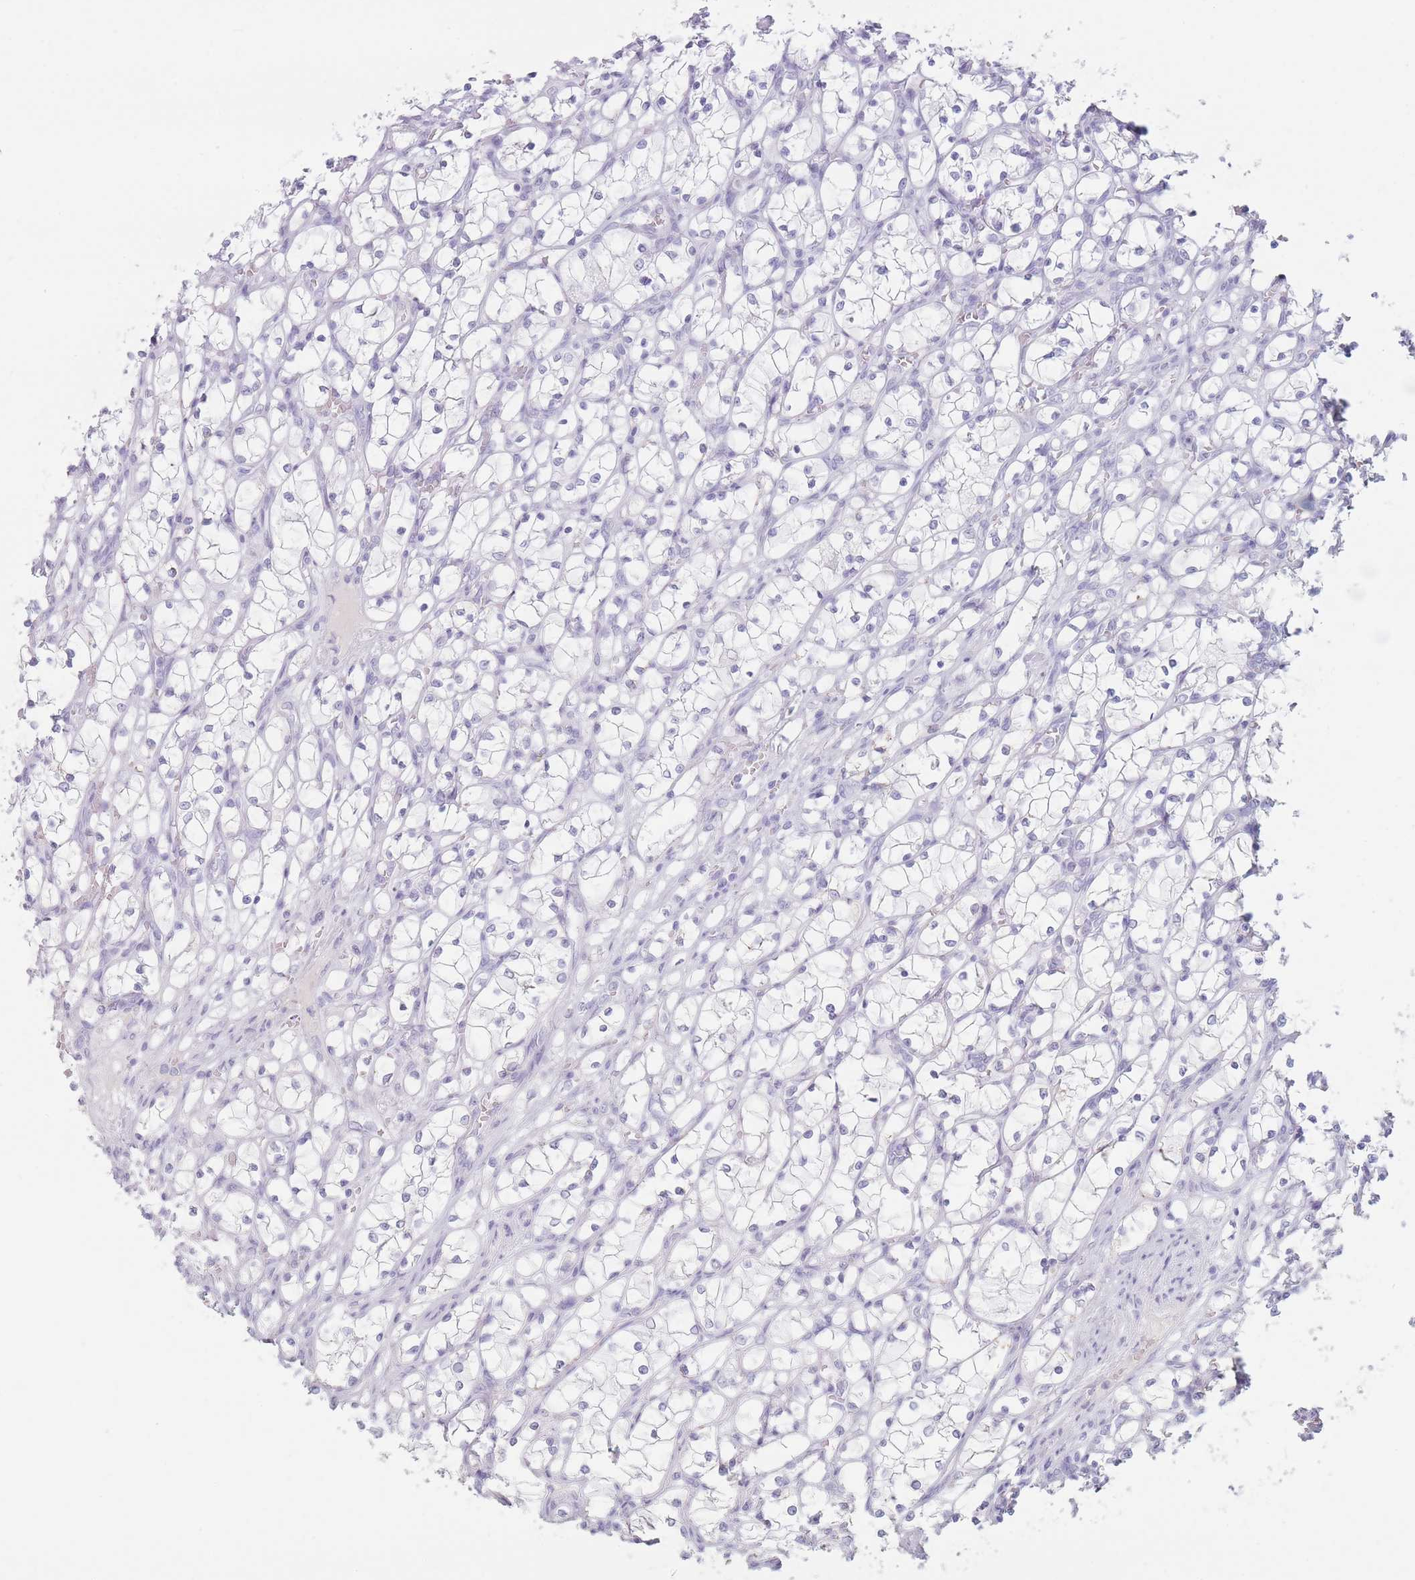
{"staining": {"intensity": "negative", "quantity": "none", "location": "none"}, "tissue": "renal cancer", "cell_type": "Tumor cells", "image_type": "cancer", "snomed": [{"axis": "morphology", "description": "Adenocarcinoma, NOS"}, {"axis": "topography", "description": "Kidney"}], "caption": "Tumor cells are negative for protein expression in human adenocarcinoma (renal). (DAB immunohistochemistry (IHC), high magnification).", "gene": "GPR12", "patient": {"sex": "female", "age": 69}}